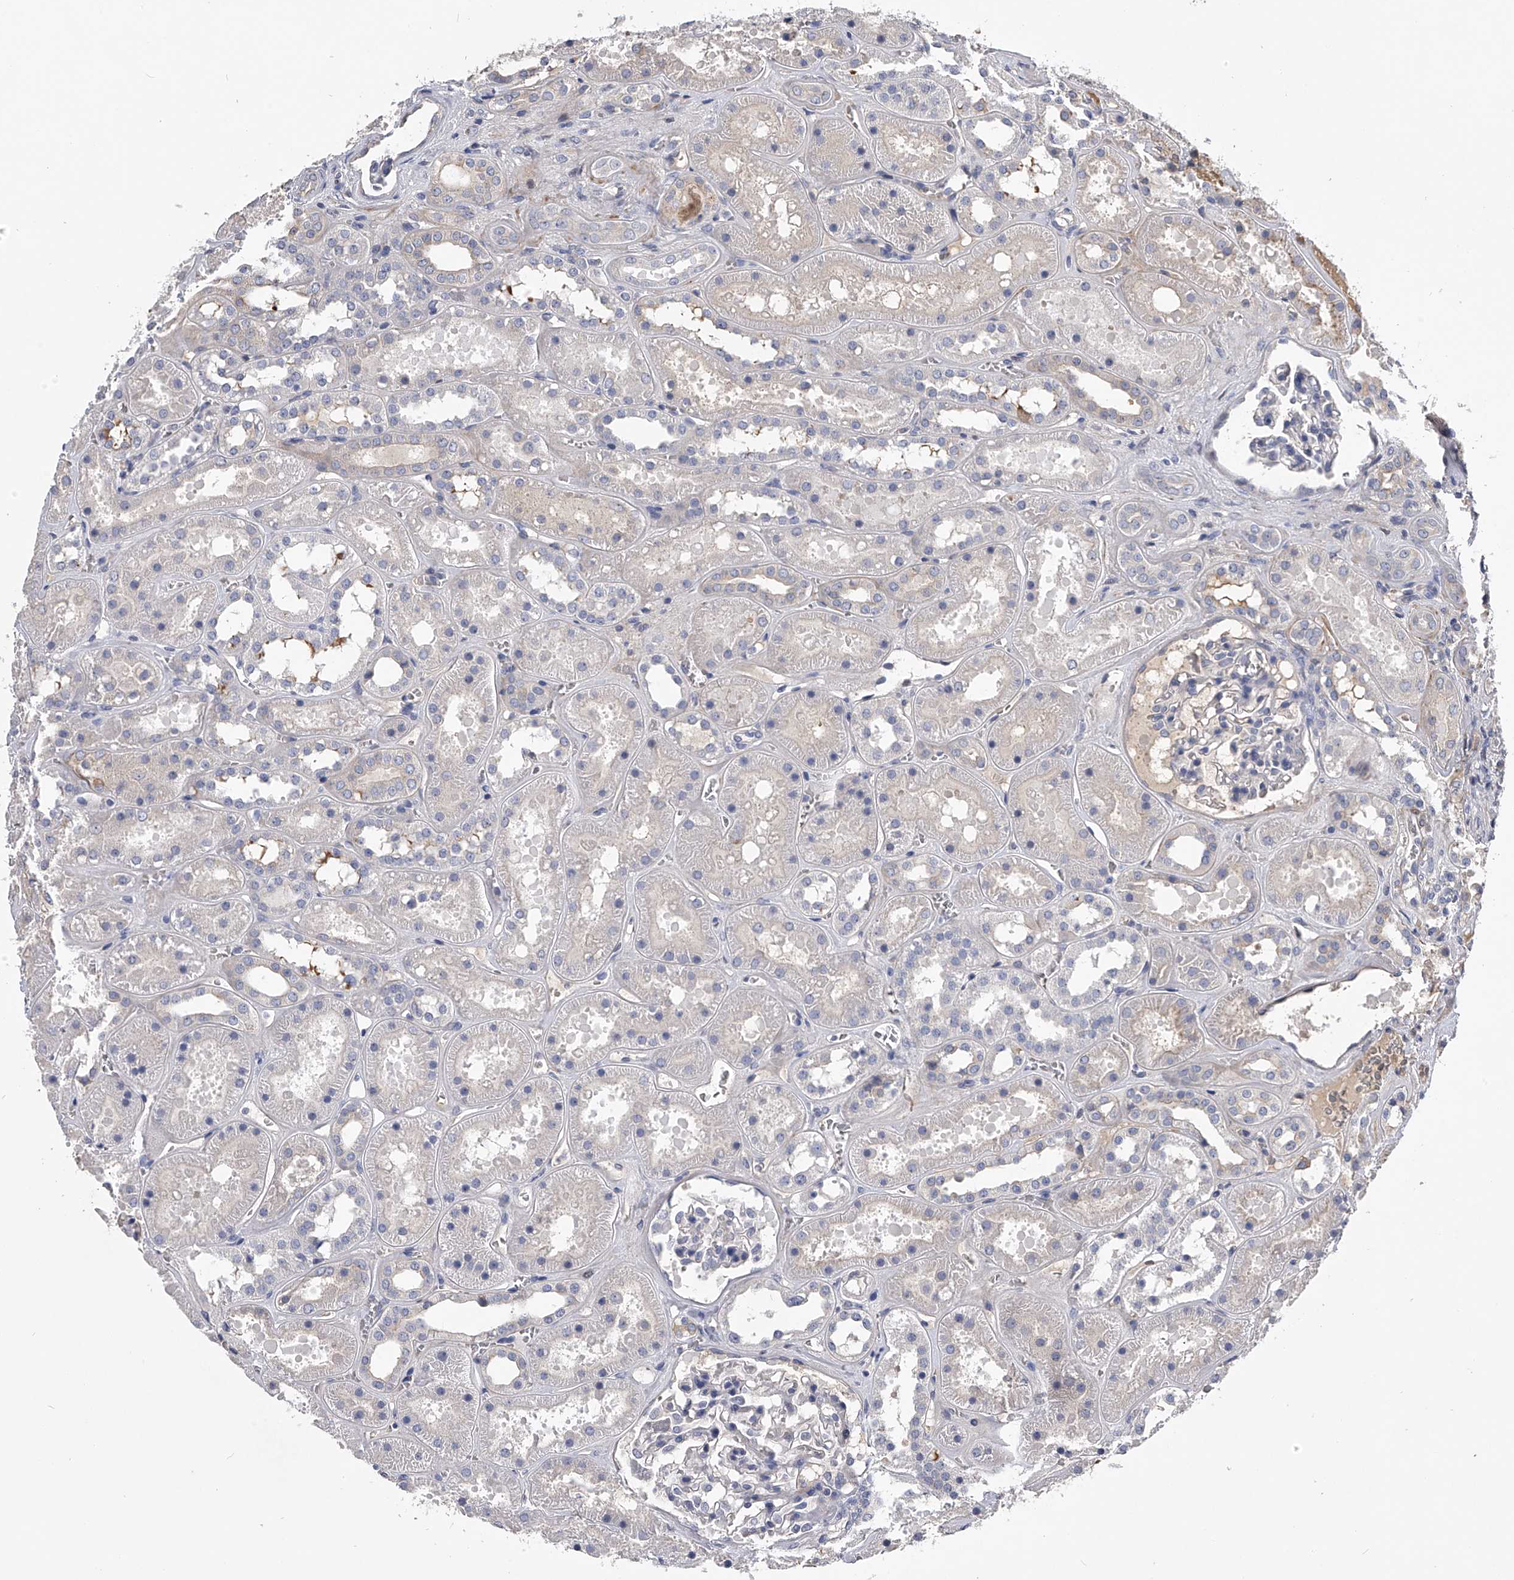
{"staining": {"intensity": "negative", "quantity": "none", "location": "none"}, "tissue": "kidney", "cell_type": "Cells in glomeruli", "image_type": "normal", "snomed": [{"axis": "morphology", "description": "Normal tissue, NOS"}, {"axis": "topography", "description": "Kidney"}], "caption": "This is a micrograph of immunohistochemistry (IHC) staining of normal kidney, which shows no positivity in cells in glomeruli. The staining was performed using DAB (3,3'-diaminobenzidine) to visualize the protein expression in brown, while the nuclei were stained in blue with hematoxylin (Magnification: 20x).", "gene": "MDN1", "patient": {"sex": "female", "age": 41}}